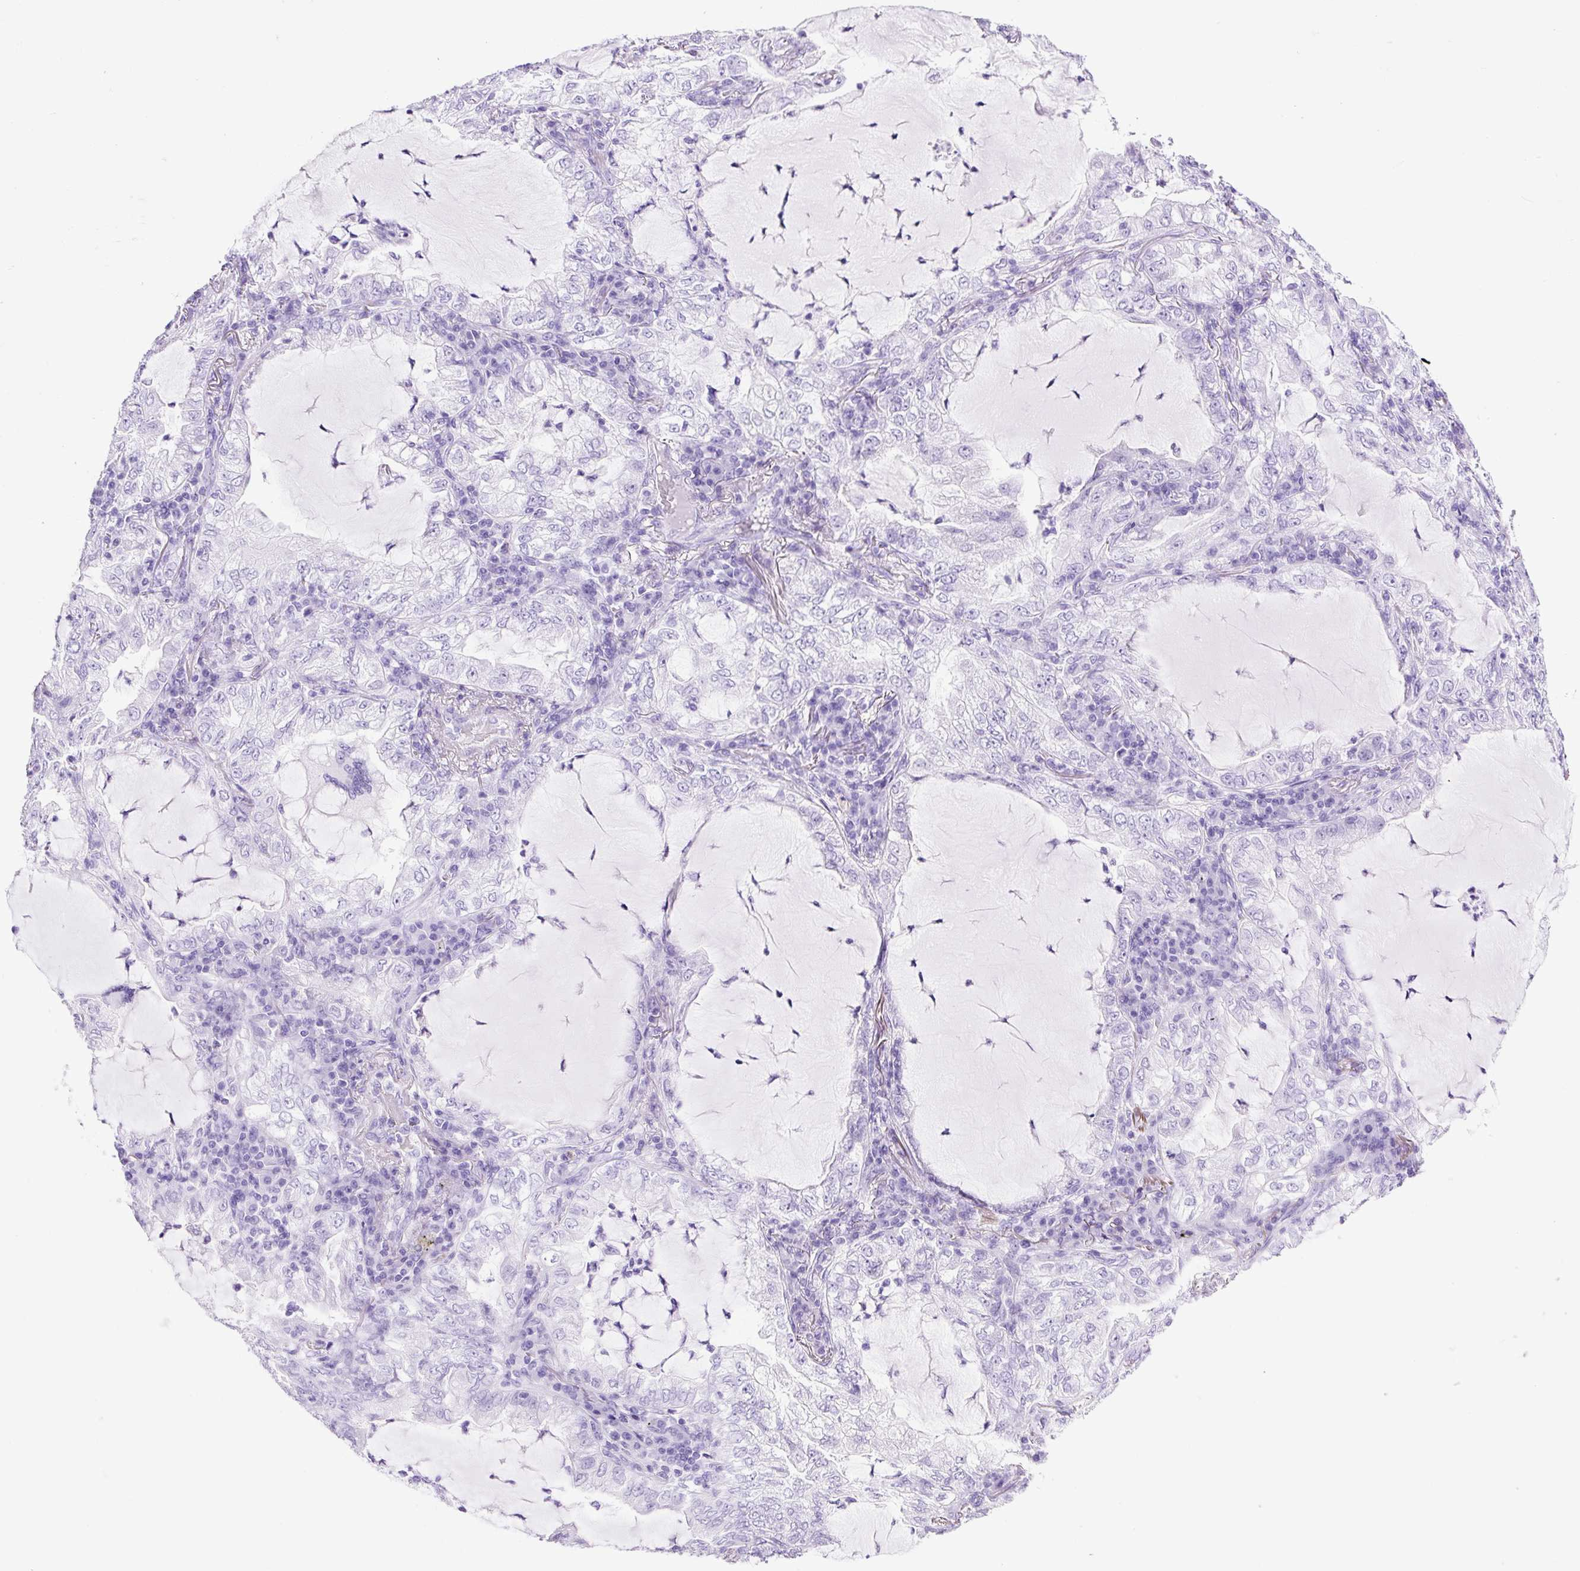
{"staining": {"intensity": "negative", "quantity": "none", "location": "none"}, "tissue": "lung cancer", "cell_type": "Tumor cells", "image_type": "cancer", "snomed": [{"axis": "morphology", "description": "Adenocarcinoma, NOS"}, {"axis": "topography", "description": "Lung"}], "caption": "Tumor cells show no significant positivity in lung adenocarcinoma.", "gene": "PDIA2", "patient": {"sex": "female", "age": 73}}